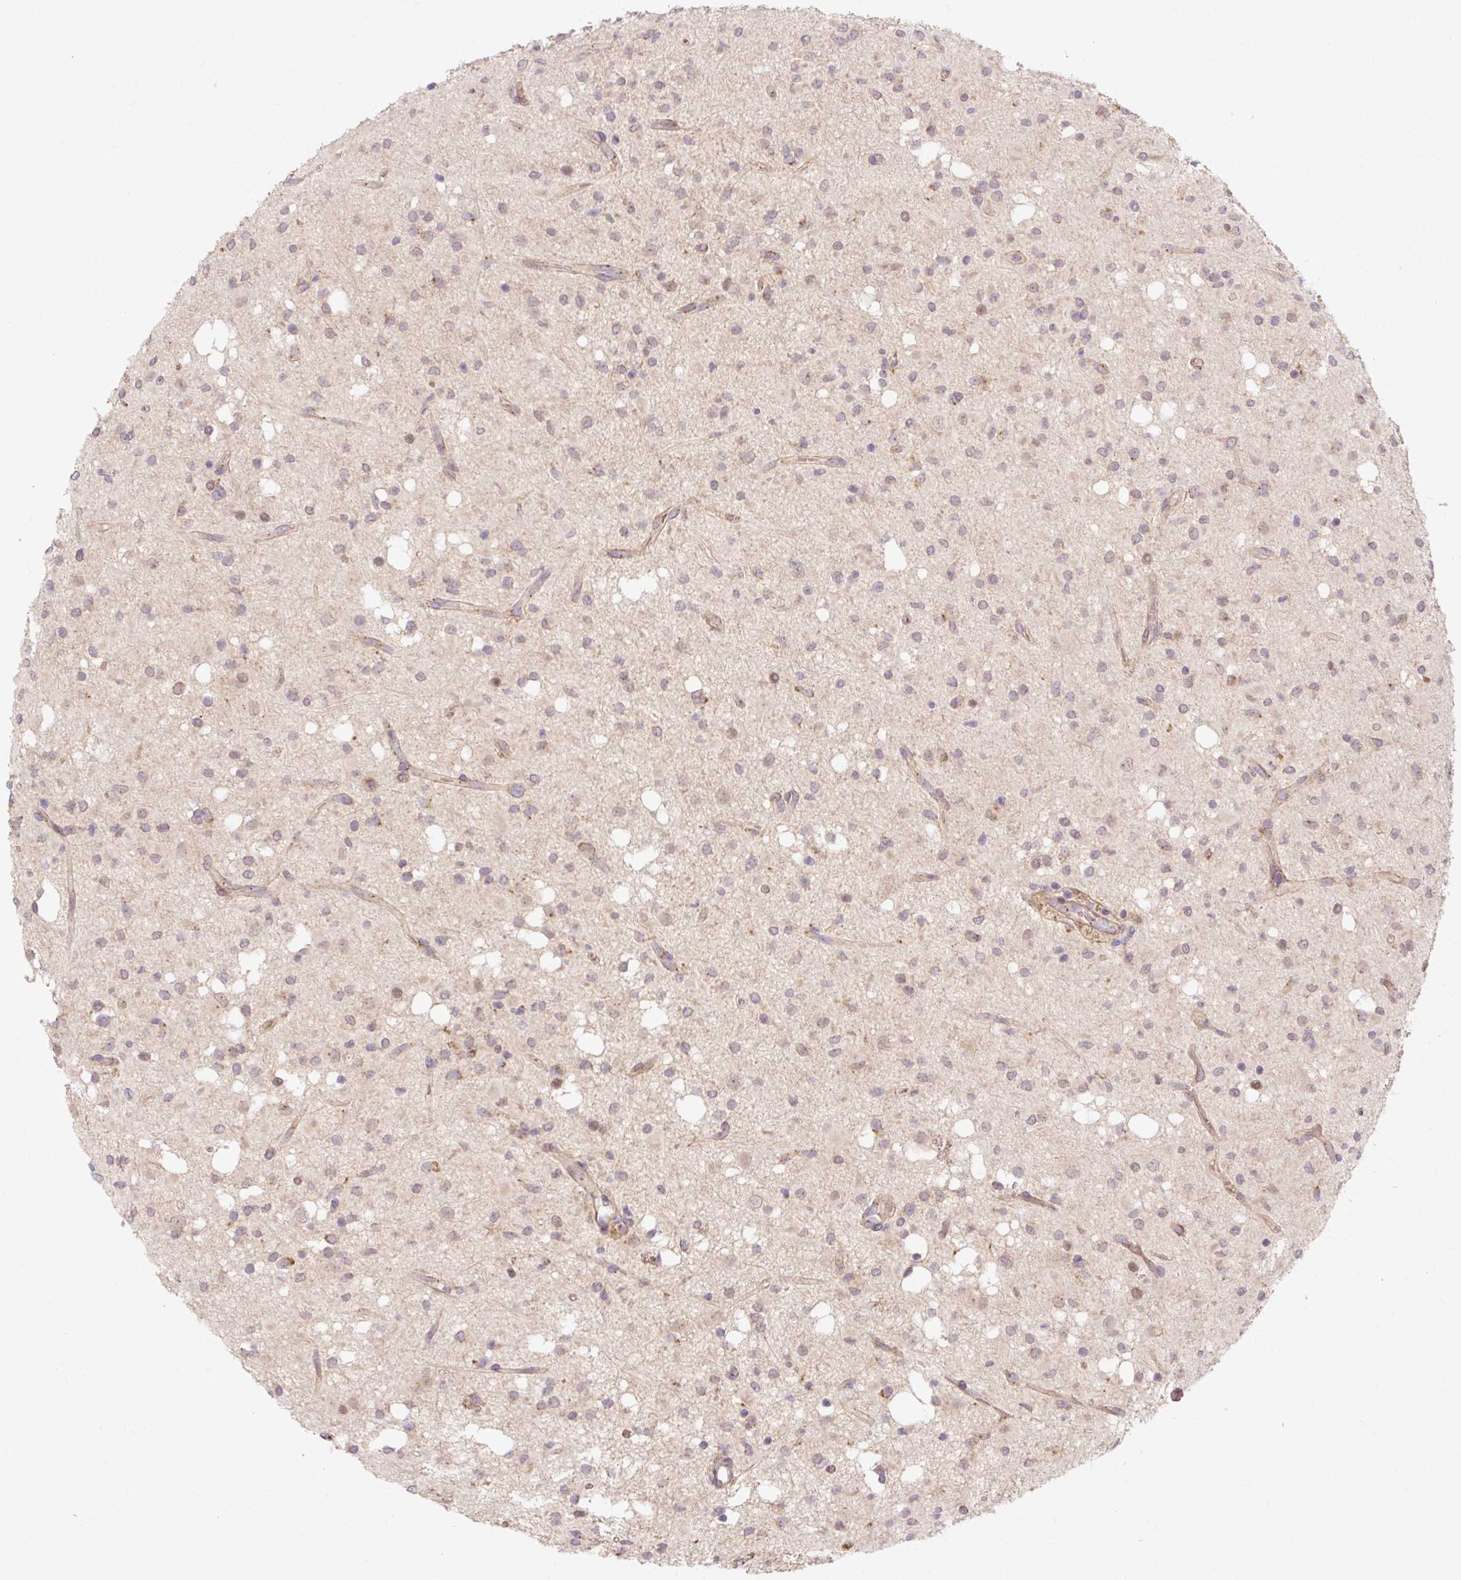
{"staining": {"intensity": "weak", "quantity": "25%-75%", "location": "cytoplasmic/membranous"}, "tissue": "glioma", "cell_type": "Tumor cells", "image_type": "cancer", "snomed": [{"axis": "morphology", "description": "Glioma, malignant, Low grade"}, {"axis": "topography", "description": "Brain"}], "caption": "Malignant low-grade glioma stained with a brown dye reveals weak cytoplasmic/membranous positive staining in about 25%-75% of tumor cells.", "gene": "TRIAP1", "patient": {"sex": "female", "age": 33}}